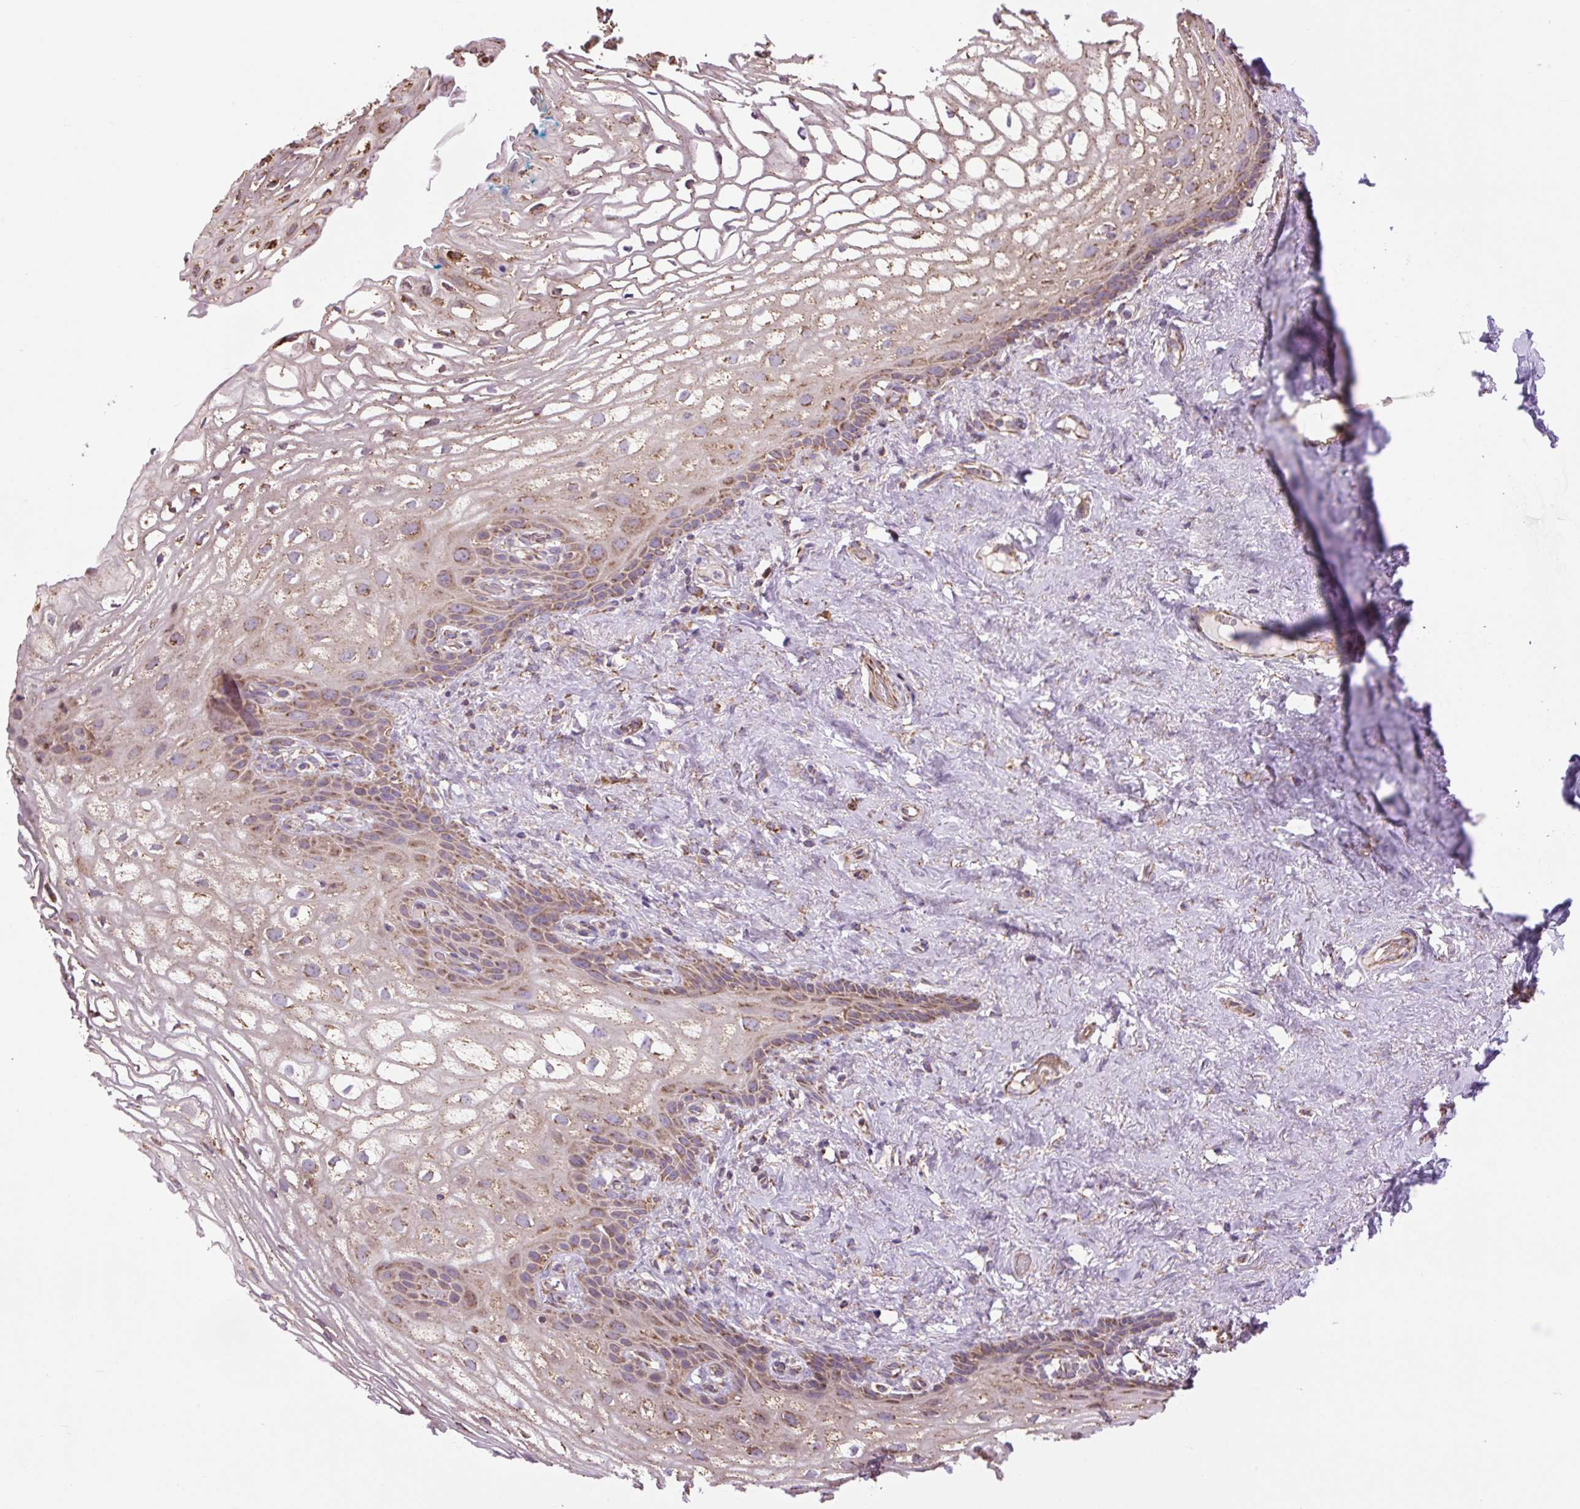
{"staining": {"intensity": "moderate", "quantity": ">75%", "location": "cytoplasmic/membranous"}, "tissue": "vagina", "cell_type": "Squamous epithelial cells", "image_type": "normal", "snomed": [{"axis": "morphology", "description": "Normal tissue, NOS"}, {"axis": "morphology", "description": "Adenocarcinoma, NOS"}, {"axis": "topography", "description": "Rectum"}, {"axis": "topography", "description": "Vagina"}, {"axis": "topography", "description": "Peripheral nerve tissue"}], "caption": "Immunohistochemistry staining of normal vagina, which exhibits medium levels of moderate cytoplasmic/membranous staining in about >75% of squamous epithelial cells indicating moderate cytoplasmic/membranous protein staining. The staining was performed using DAB (3,3'-diaminobenzidine) (brown) for protein detection and nuclei were counterstained in hematoxylin (blue).", "gene": "PLCG1", "patient": {"sex": "female", "age": 71}}